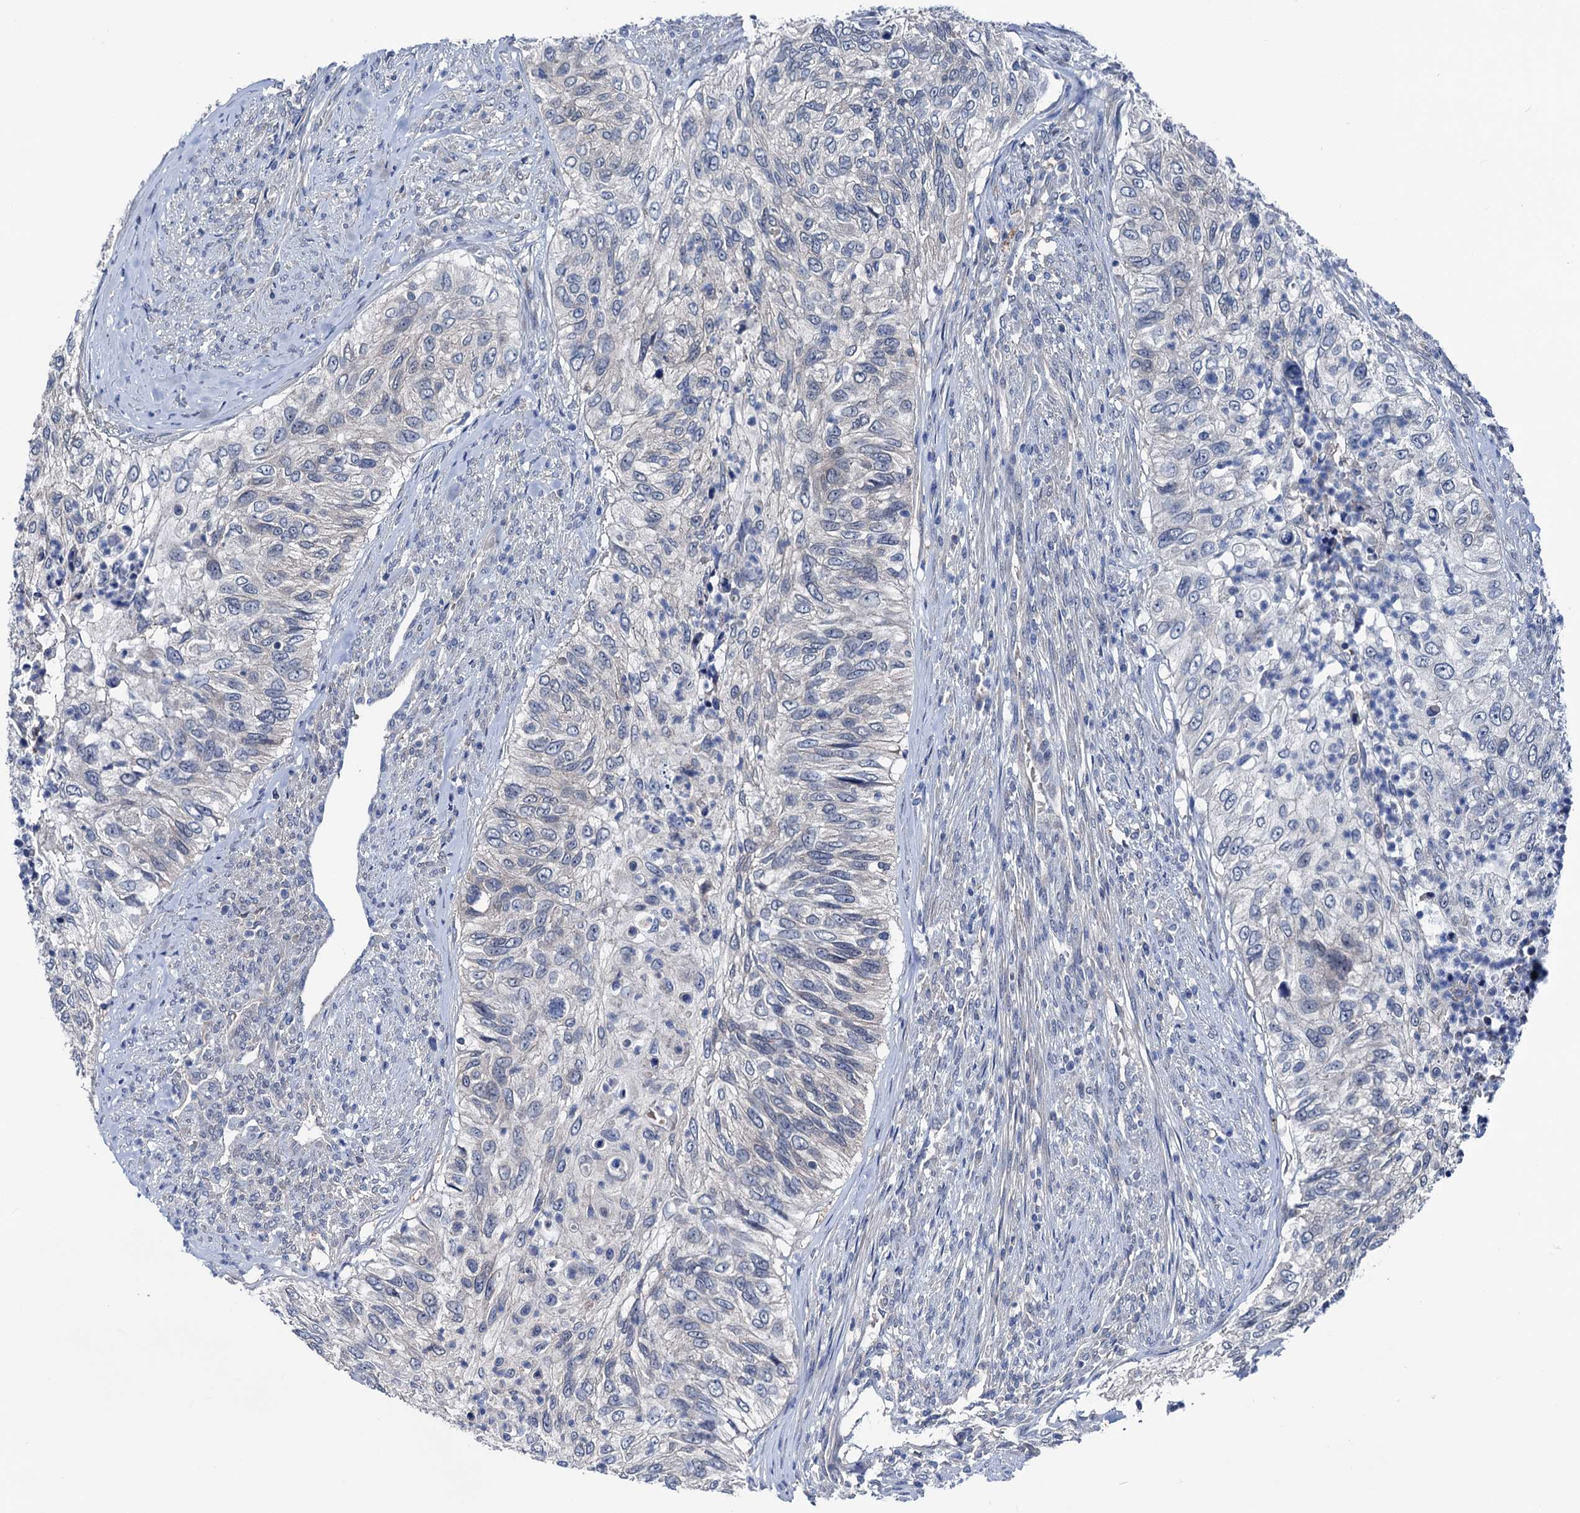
{"staining": {"intensity": "negative", "quantity": "none", "location": "none"}, "tissue": "urothelial cancer", "cell_type": "Tumor cells", "image_type": "cancer", "snomed": [{"axis": "morphology", "description": "Urothelial carcinoma, High grade"}, {"axis": "topography", "description": "Urinary bladder"}], "caption": "A high-resolution micrograph shows IHC staining of urothelial cancer, which demonstrates no significant staining in tumor cells. (DAB (3,3'-diaminobenzidine) IHC, high magnification).", "gene": "GLO1", "patient": {"sex": "female", "age": 60}}